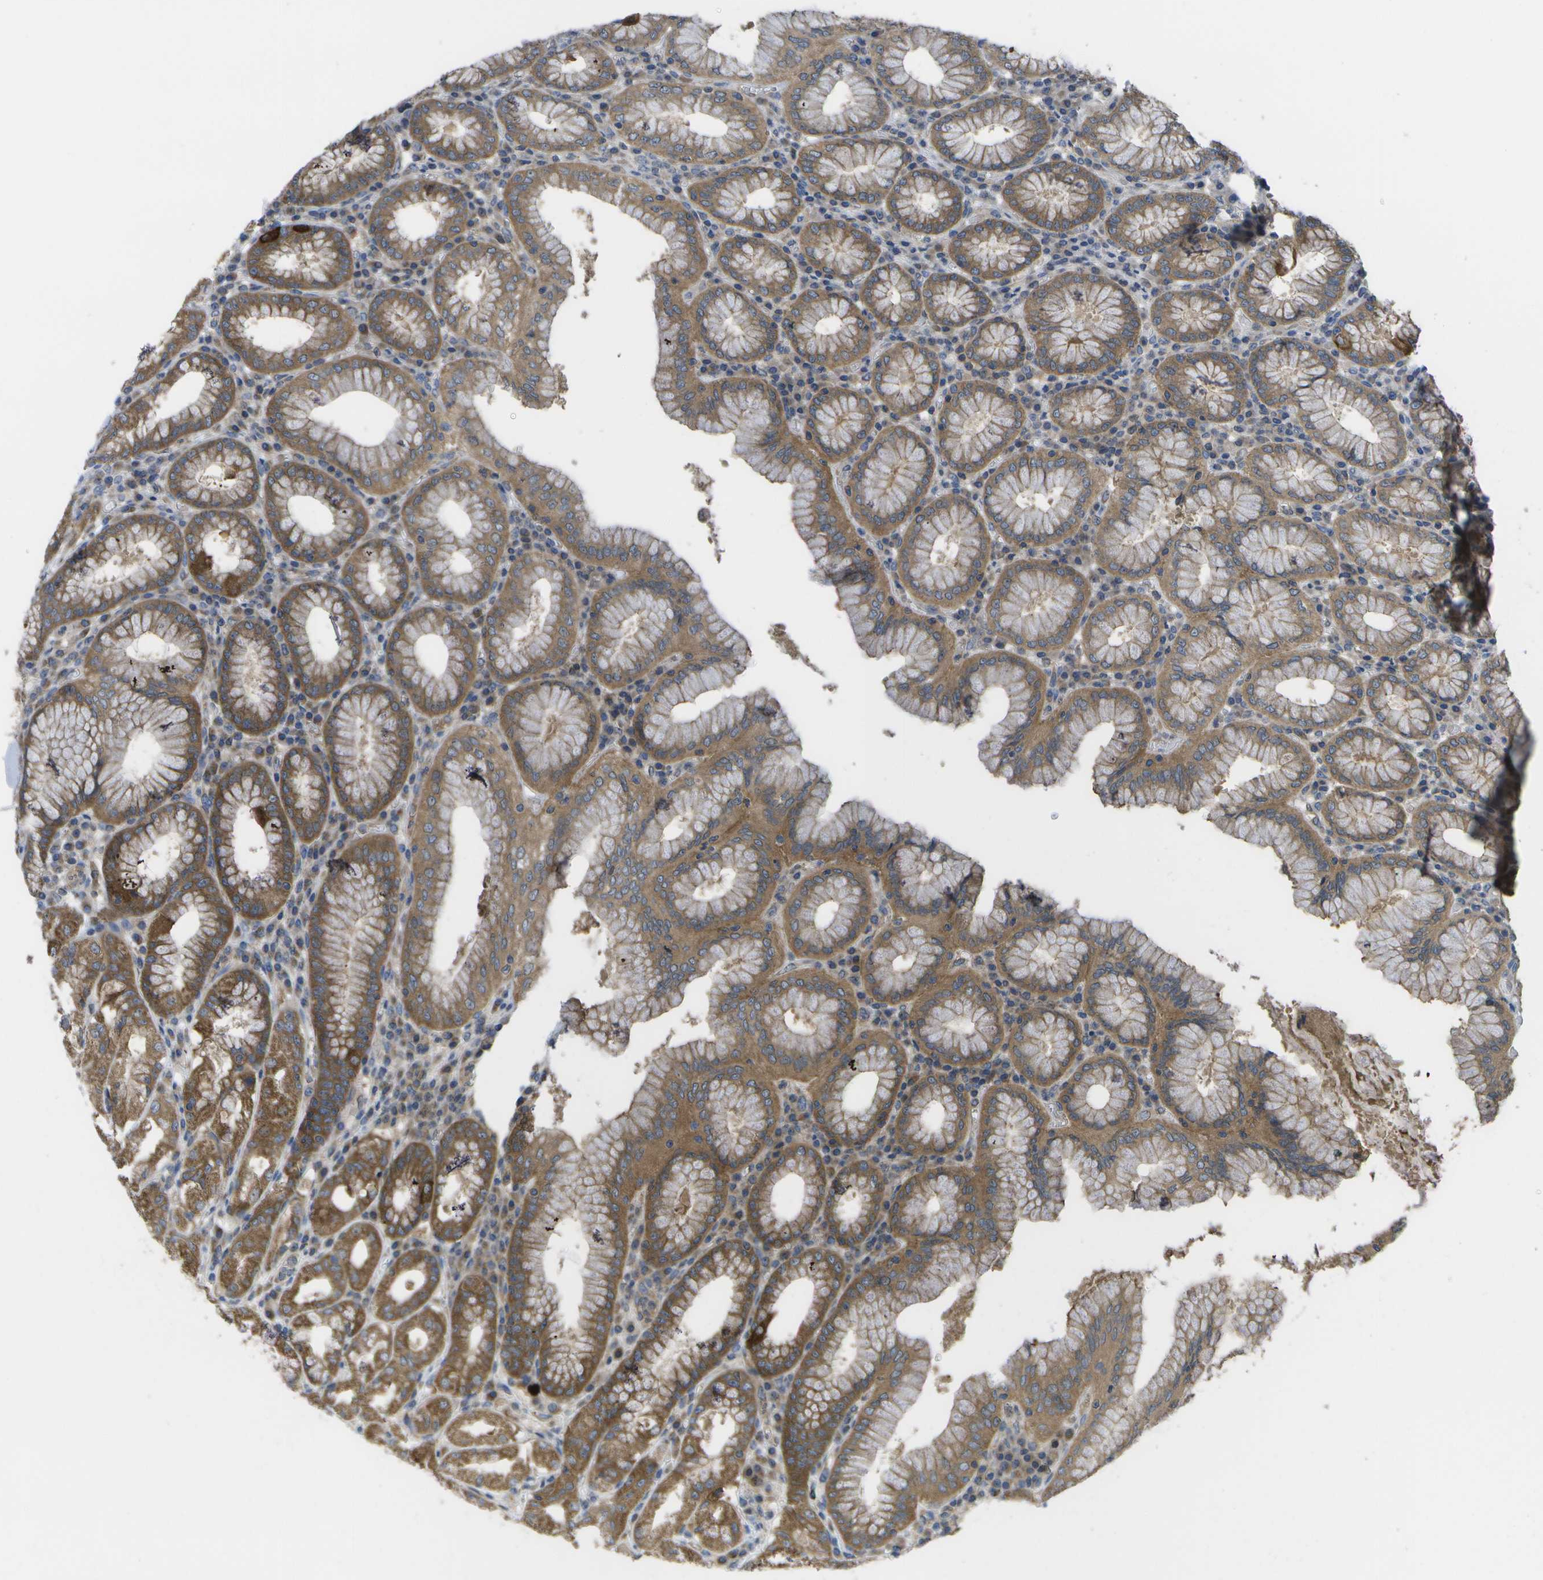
{"staining": {"intensity": "moderate", "quantity": ">75%", "location": "cytoplasmic/membranous"}, "tissue": "stomach", "cell_type": "Glandular cells", "image_type": "normal", "snomed": [{"axis": "morphology", "description": "Normal tissue, NOS"}, {"axis": "topography", "description": "Stomach"}, {"axis": "topography", "description": "Stomach, lower"}], "caption": "The image reveals staining of normal stomach, revealing moderate cytoplasmic/membranous protein positivity (brown color) within glandular cells.", "gene": "DPM3", "patient": {"sex": "female", "age": 56}}